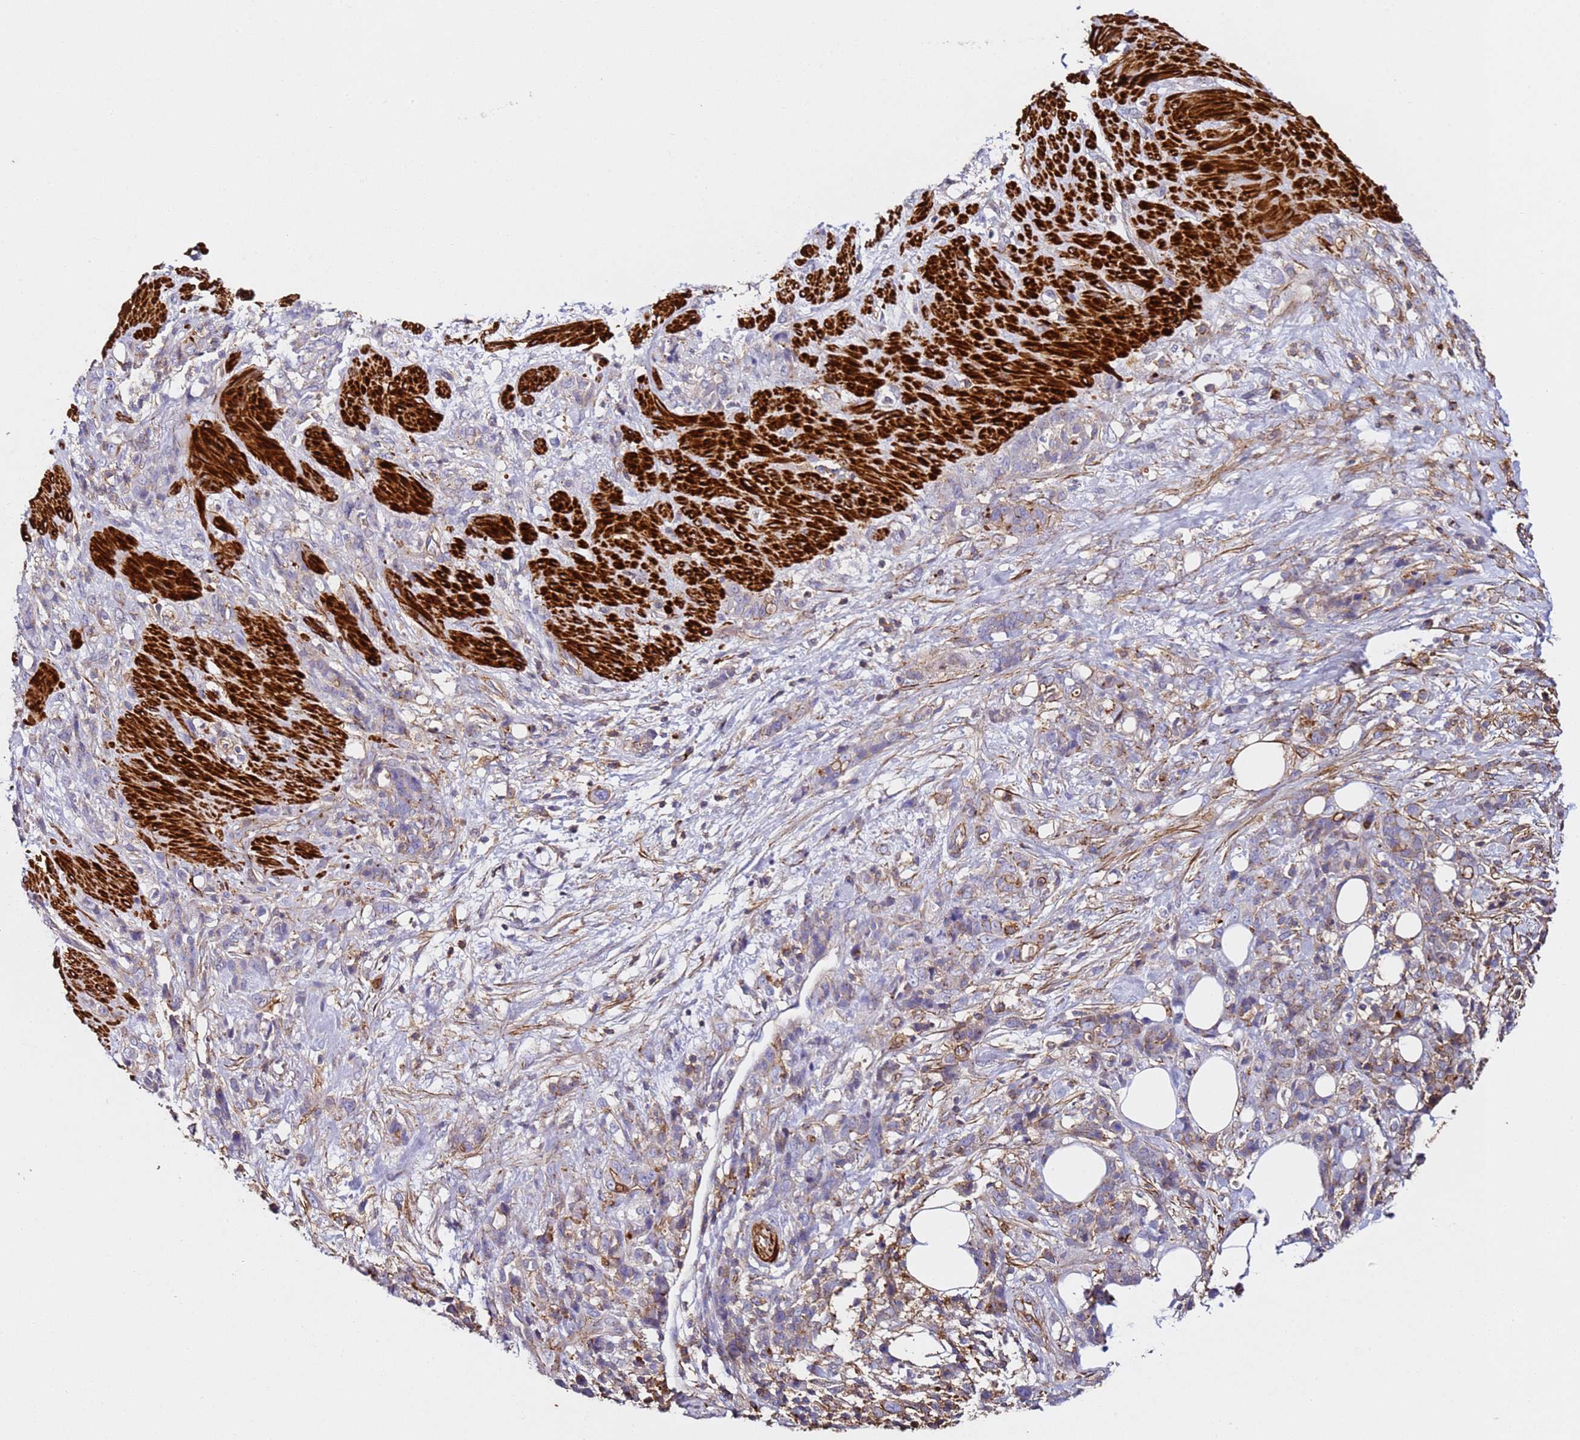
{"staining": {"intensity": "negative", "quantity": "none", "location": "none"}, "tissue": "stomach cancer", "cell_type": "Tumor cells", "image_type": "cancer", "snomed": [{"axis": "morphology", "description": "Normal tissue, NOS"}, {"axis": "morphology", "description": "Adenocarcinoma, NOS"}, {"axis": "topography", "description": "Stomach"}], "caption": "Human adenocarcinoma (stomach) stained for a protein using IHC displays no staining in tumor cells.", "gene": "ZNF671", "patient": {"sex": "female", "age": 79}}